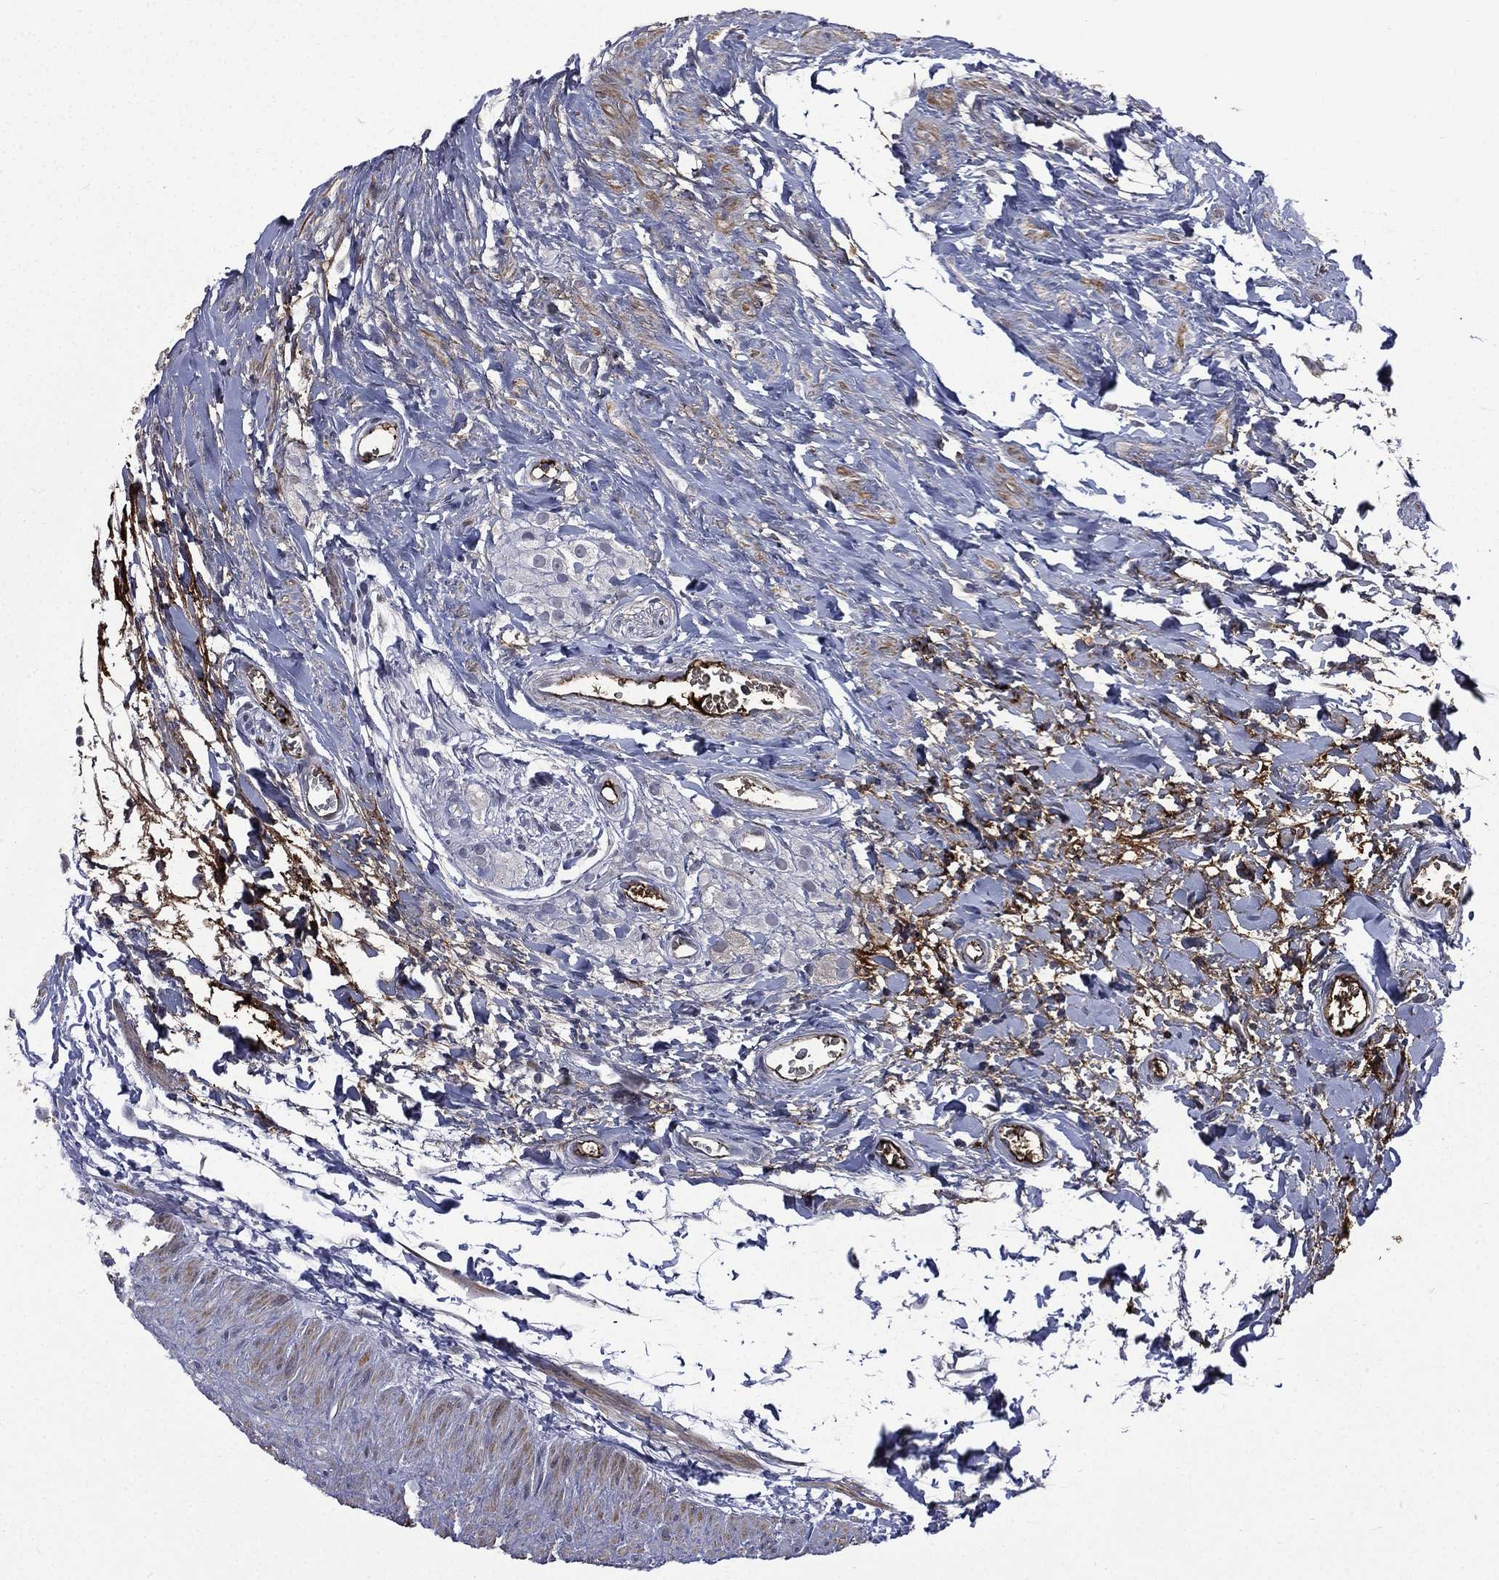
{"staining": {"intensity": "negative", "quantity": "none", "location": "none"}, "tissue": "testis cancer", "cell_type": "Tumor cells", "image_type": "cancer", "snomed": [{"axis": "morphology", "description": "Seminoma, NOS"}, {"axis": "morphology", "description": "Carcinoma, Embryonal, NOS"}, {"axis": "topography", "description": "Testis"}], "caption": "There is no significant expression in tumor cells of testis cancer (embryonal carcinoma).", "gene": "FGG", "patient": {"sex": "male", "age": 22}}